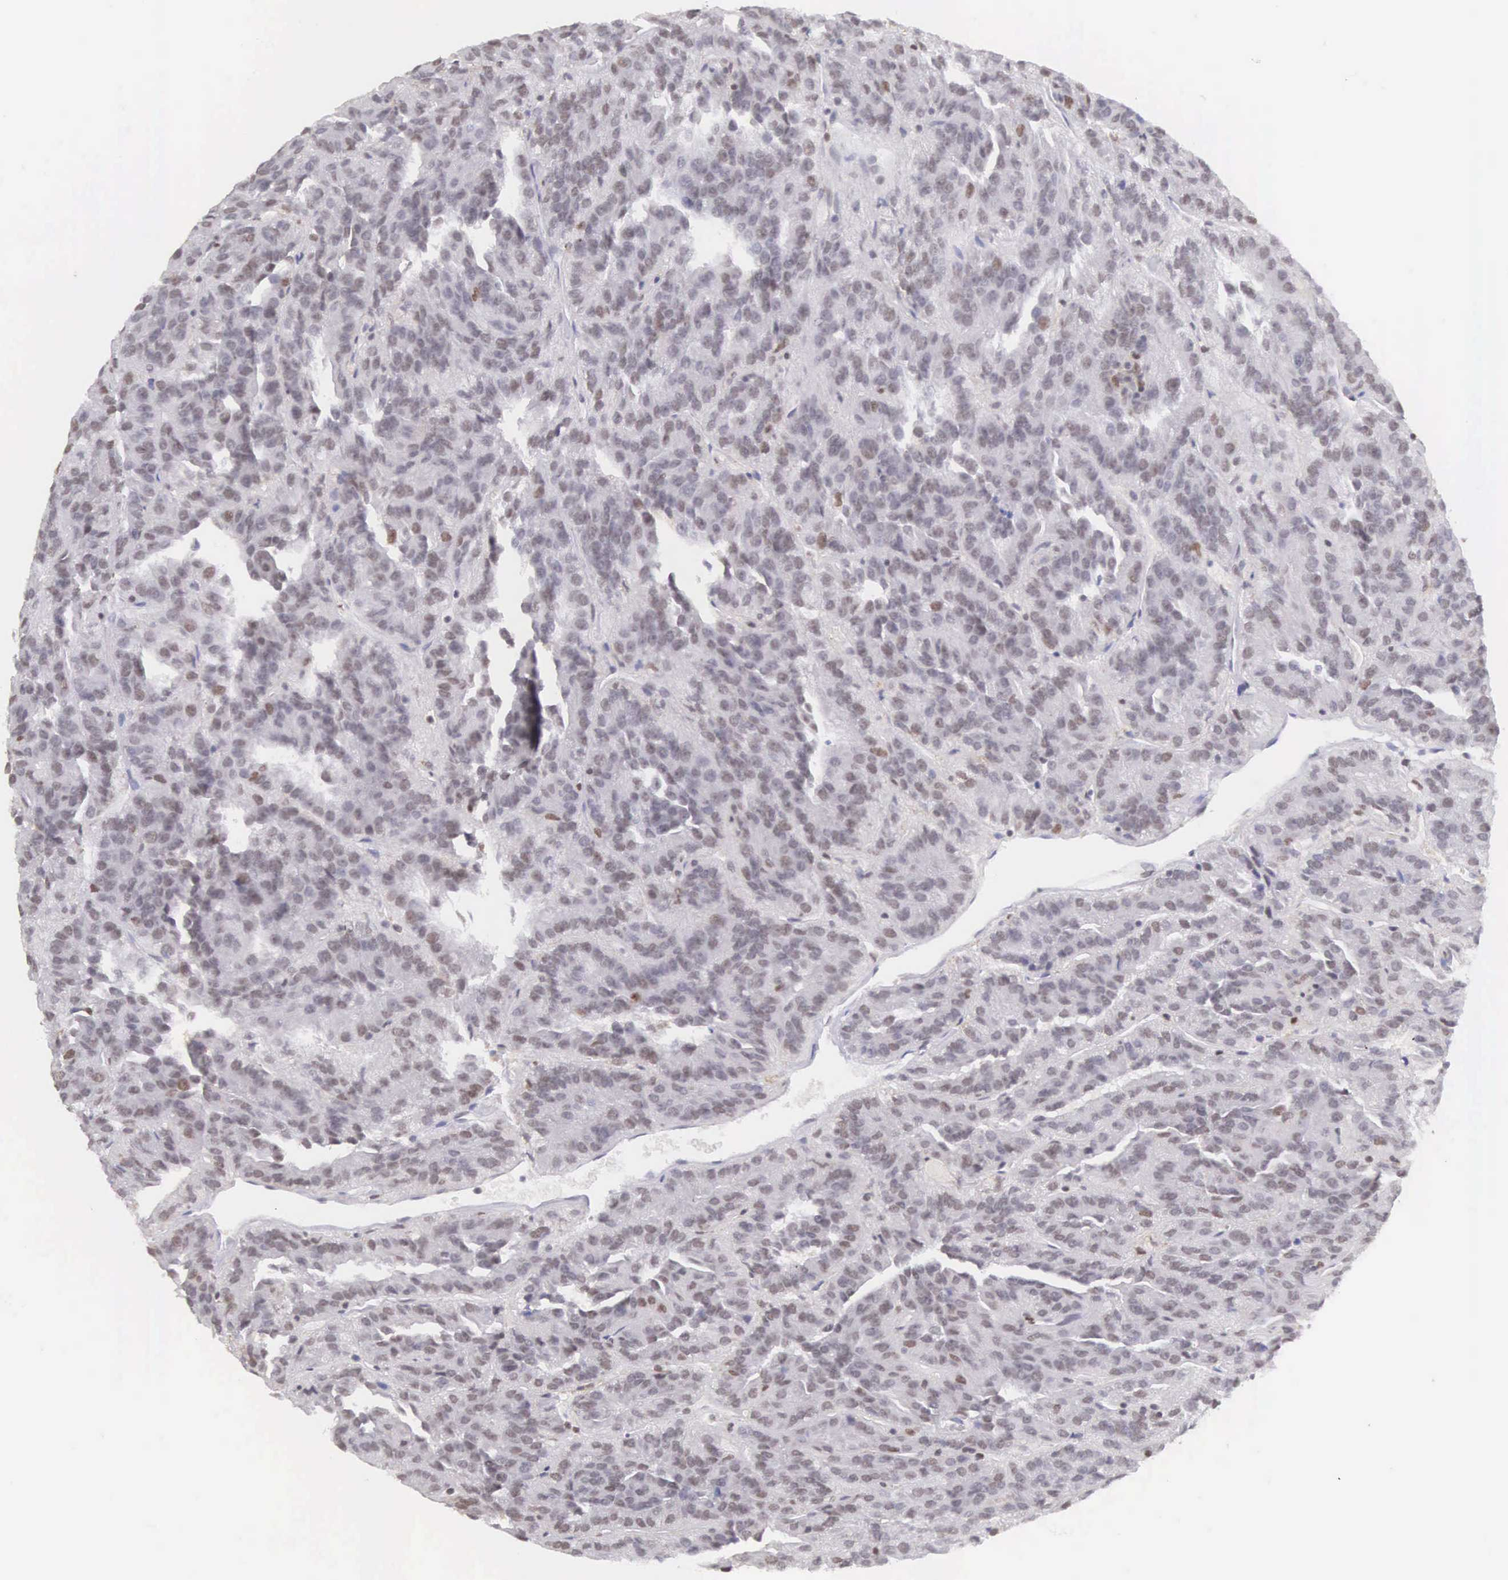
{"staining": {"intensity": "weak", "quantity": "<25%", "location": "nuclear"}, "tissue": "renal cancer", "cell_type": "Tumor cells", "image_type": "cancer", "snomed": [{"axis": "morphology", "description": "Adenocarcinoma, NOS"}, {"axis": "topography", "description": "Kidney"}], "caption": "Immunohistochemical staining of renal cancer (adenocarcinoma) exhibits no significant expression in tumor cells.", "gene": "VRK1", "patient": {"sex": "male", "age": 46}}